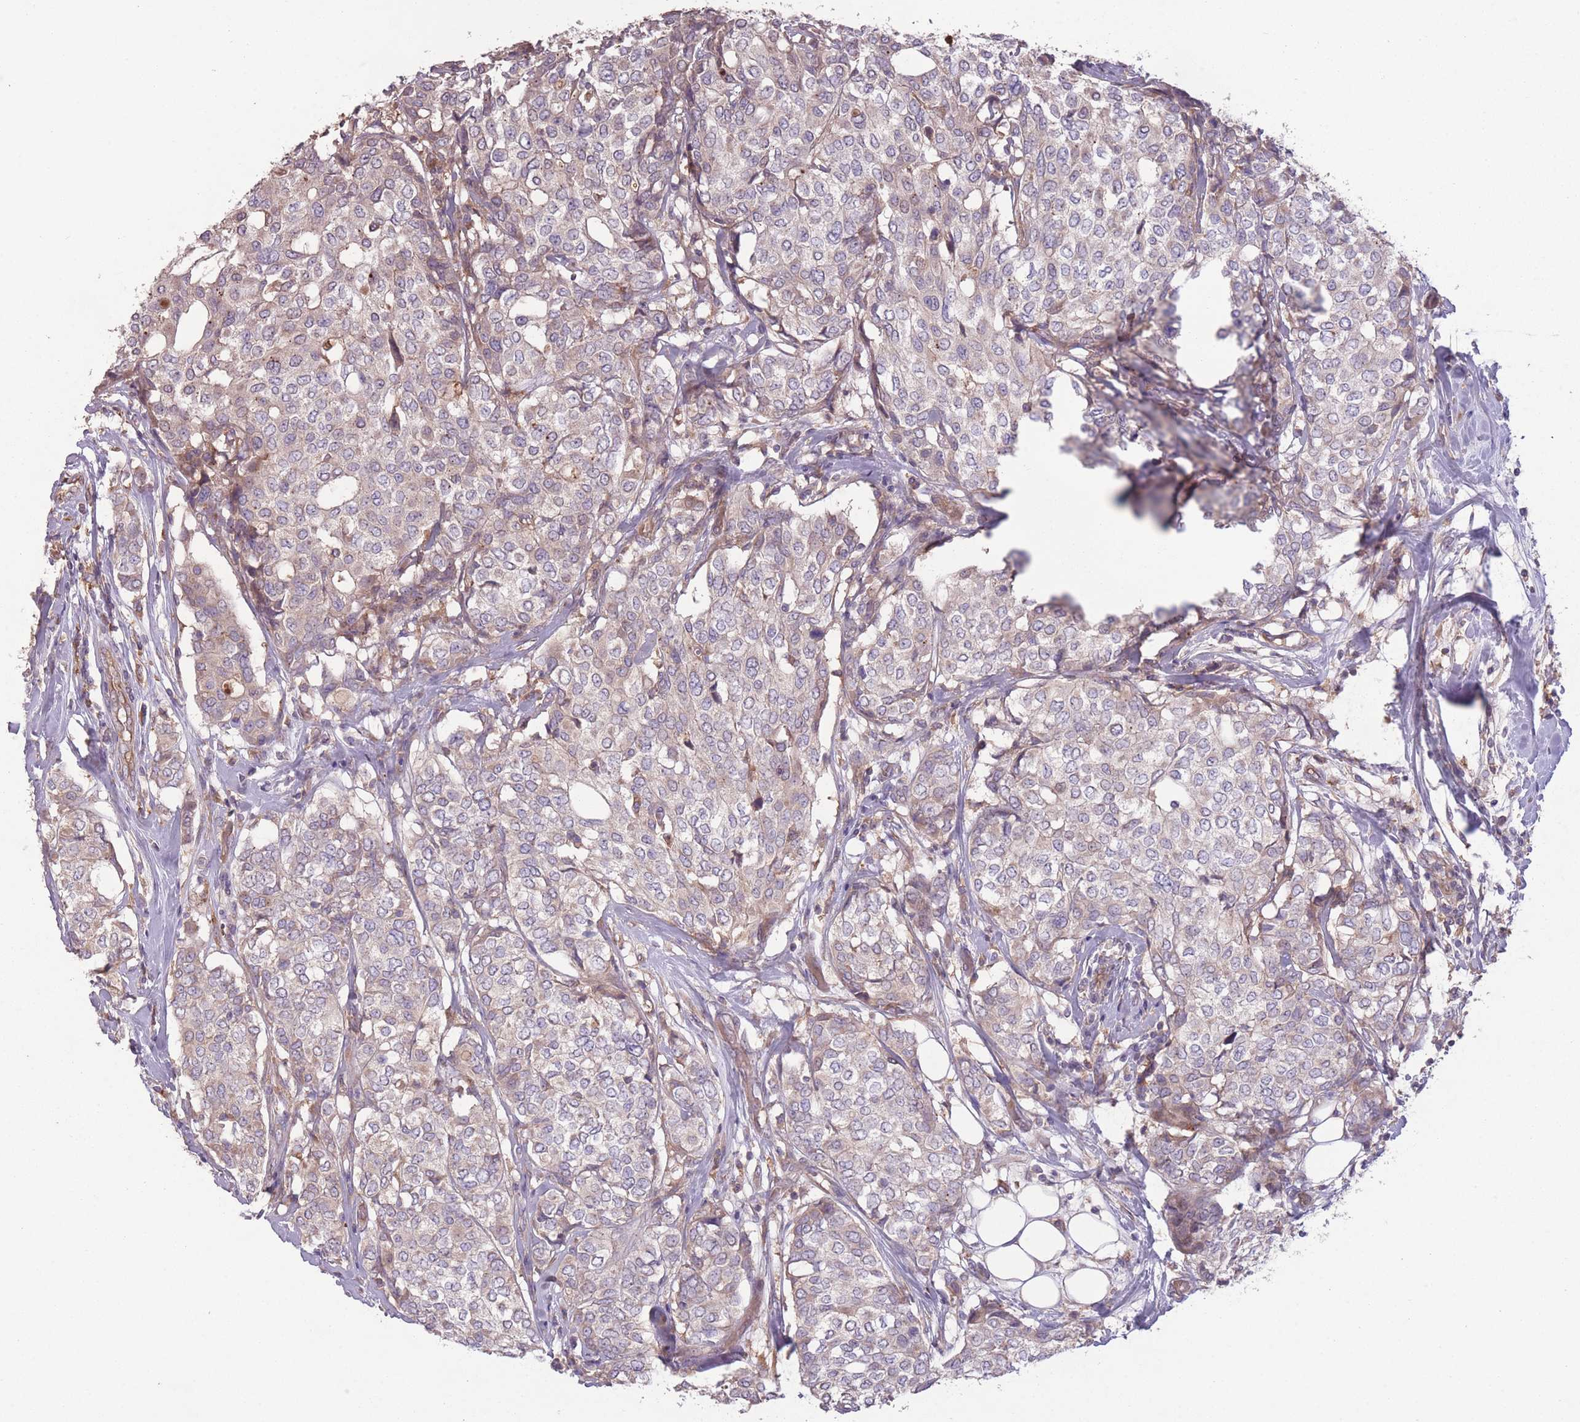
{"staining": {"intensity": "negative", "quantity": "none", "location": "none"}, "tissue": "breast cancer", "cell_type": "Tumor cells", "image_type": "cancer", "snomed": [{"axis": "morphology", "description": "Lobular carcinoma"}, {"axis": "topography", "description": "Breast"}], "caption": "Breast cancer (lobular carcinoma) was stained to show a protein in brown. There is no significant positivity in tumor cells. (DAB (3,3'-diaminobenzidine) immunohistochemistry visualized using brightfield microscopy, high magnification).", "gene": "OR2V2", "patient": {"sex": "female", "age": 51}}